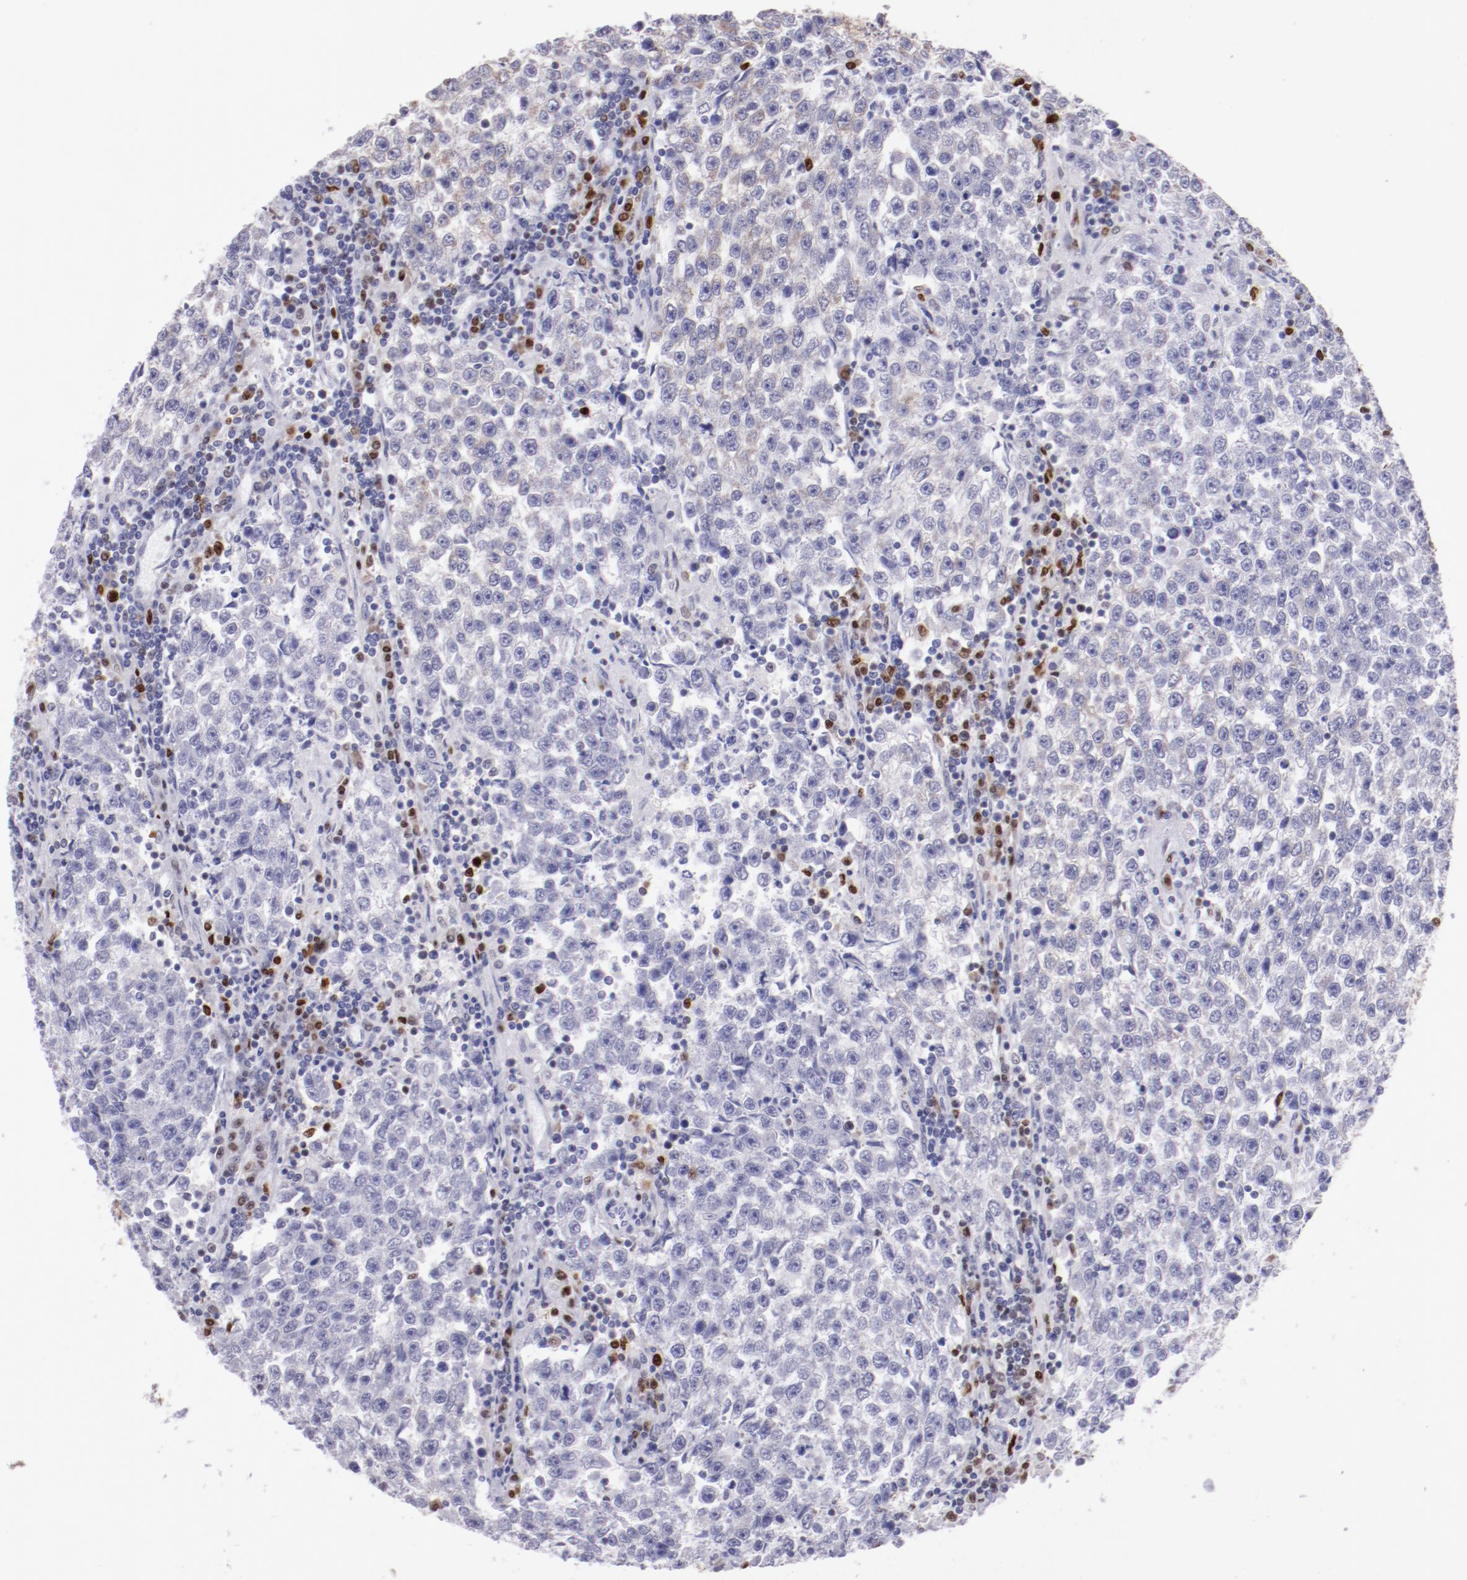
{"staining": {"intensity": "negative", "quantity": "none", "location": "none"}, "tissue": "testis cancer", "cell_type": "Tumor cells", "image_type": "cancer", "snomed": [{"axis": "morphology", "description": "Seminoma, NOS"}, {"axis": "topography", "description": "Testis"}], "caption": "IHC image of neoplastic tissue: human testis cancer stained with DAB displays no significant protein positivity in tumor cells.", "gene": "IRF8", "patient": {"sex": "male", "age": 36}}